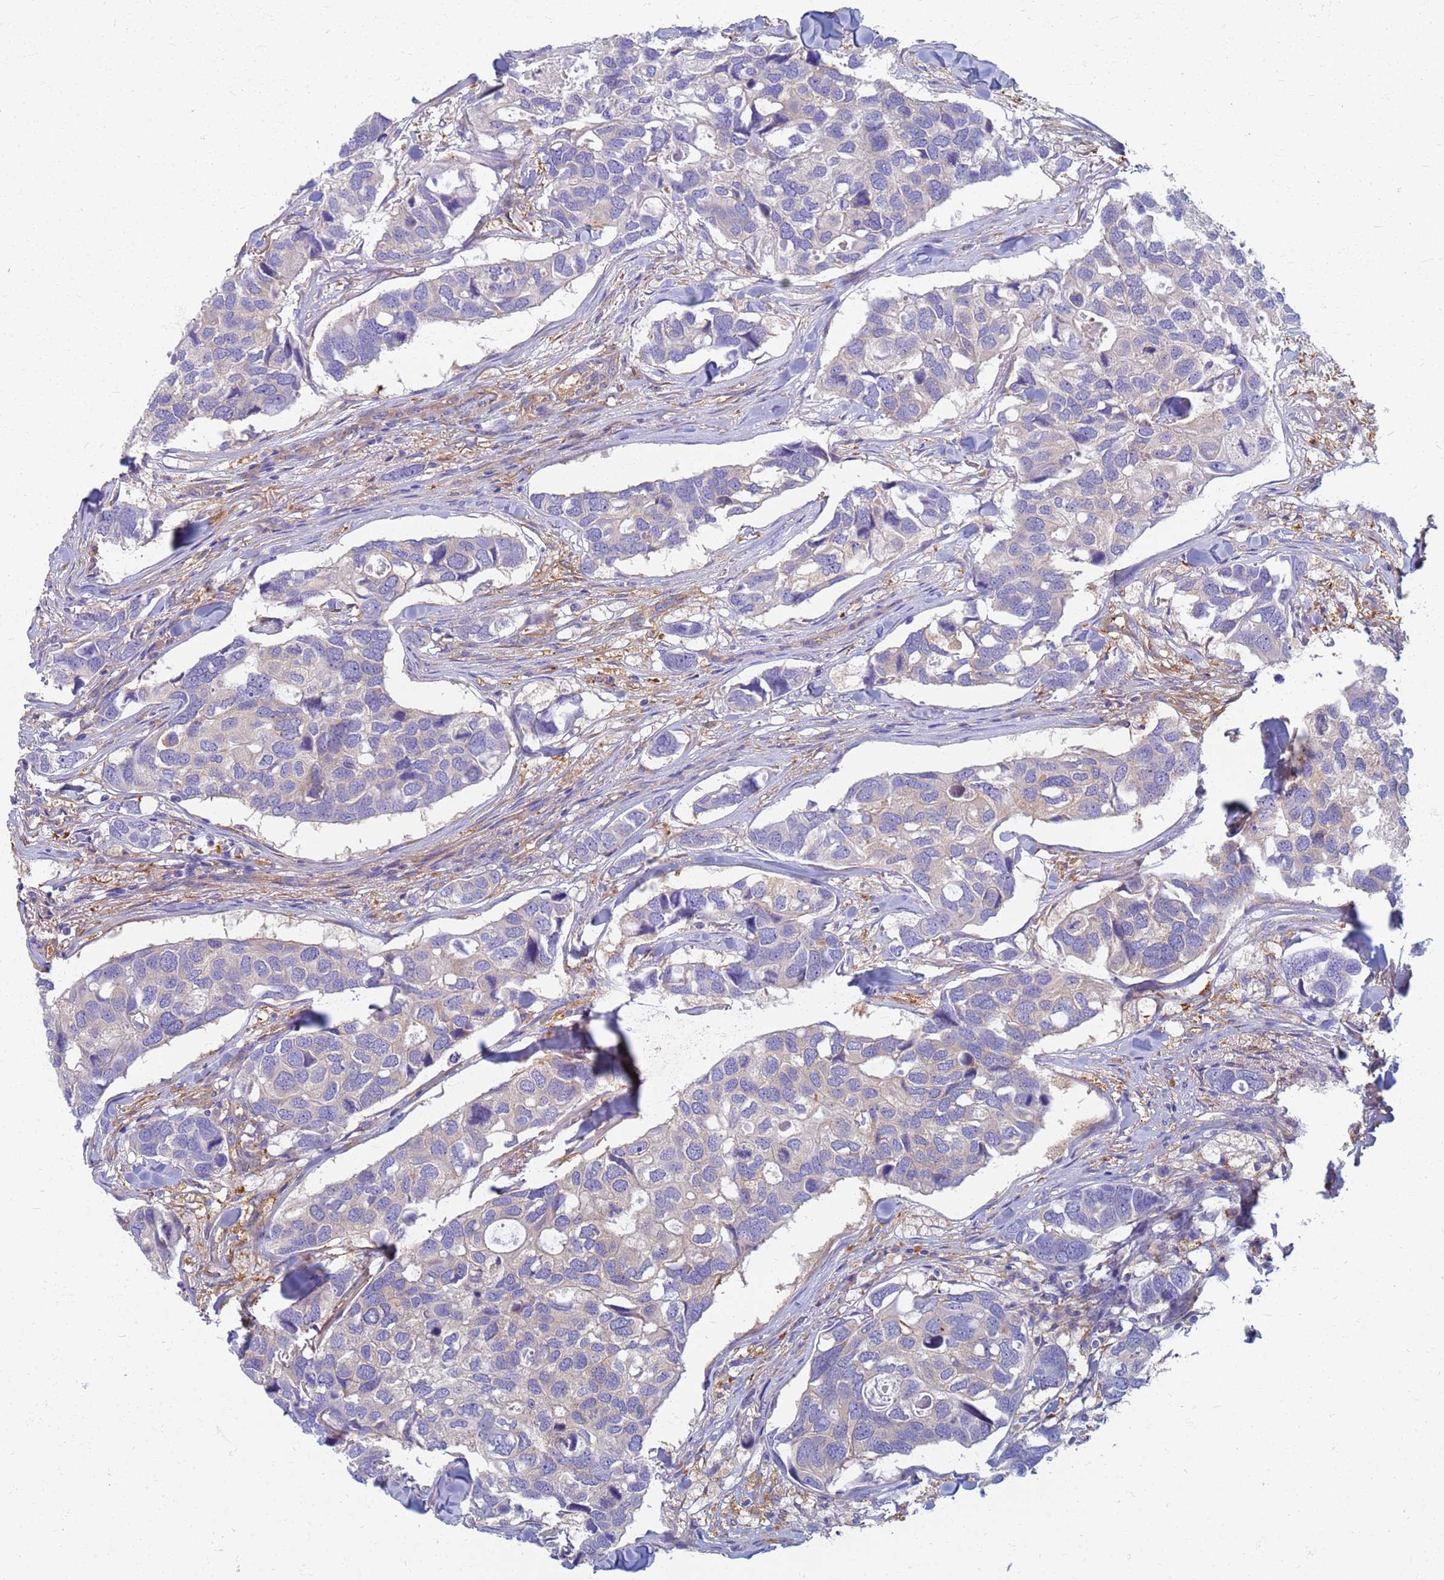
{"staining": {"intensity": "negative", "quantity": "none", "location": "none"}, "tissue": "breast cancer", "cell_type": "Tumor cells", "image_type": "cancer", "snomed": [{"axis": "morphology", "description": "Duct carcinoma"}, {"axis": "topography", "description": "Breast"}], "caption": "An image of human breast infiltrating ductal carcinoma is negative for staining in tumor cells. (Stains: DAB immunohistochemistry with hematoxylin counter stain, Microscopy: brightfield microscopy at high magnification).", "gene": "EEA1", "patient": {"sex": "female", "age": 83}}